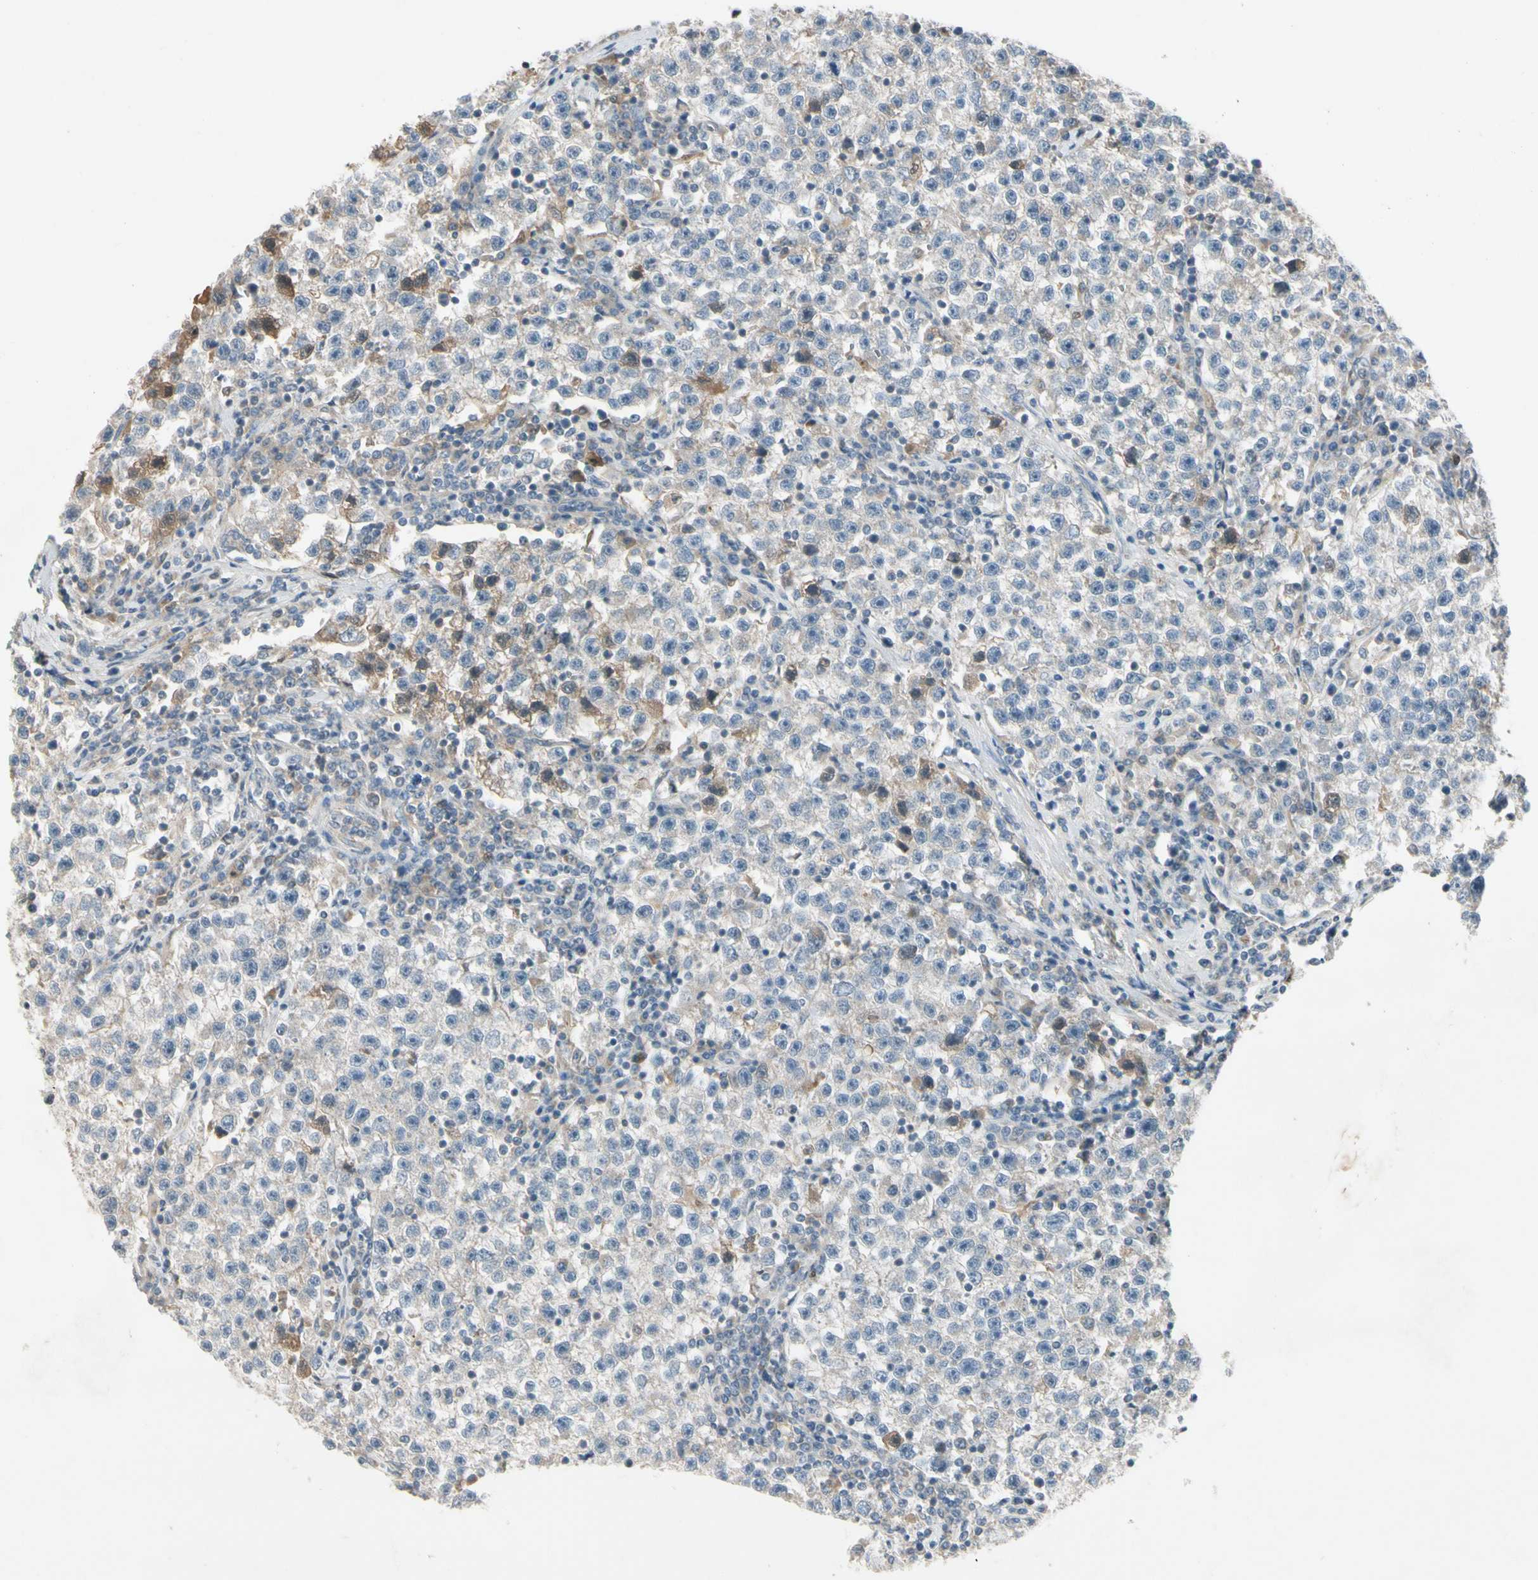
{"staining": {"intensity": "weak", "quantity": "<25%", "location": "cytoplasmic/membranous"}, "tissue": "testis cancer", "cell_type": "Tumor cells", "image_type": "cancer", "snomed": [{"axis": "morphology", "description": "Seminoma, NOS"}, {"axis": "topography", "description": "Testis"}], "caption": "Protein analysis of testis seminoma demonstrates no significant staining in tumor cells.", "gene": "ICAM5", "patient": {"sex": "male", "age": 22}}